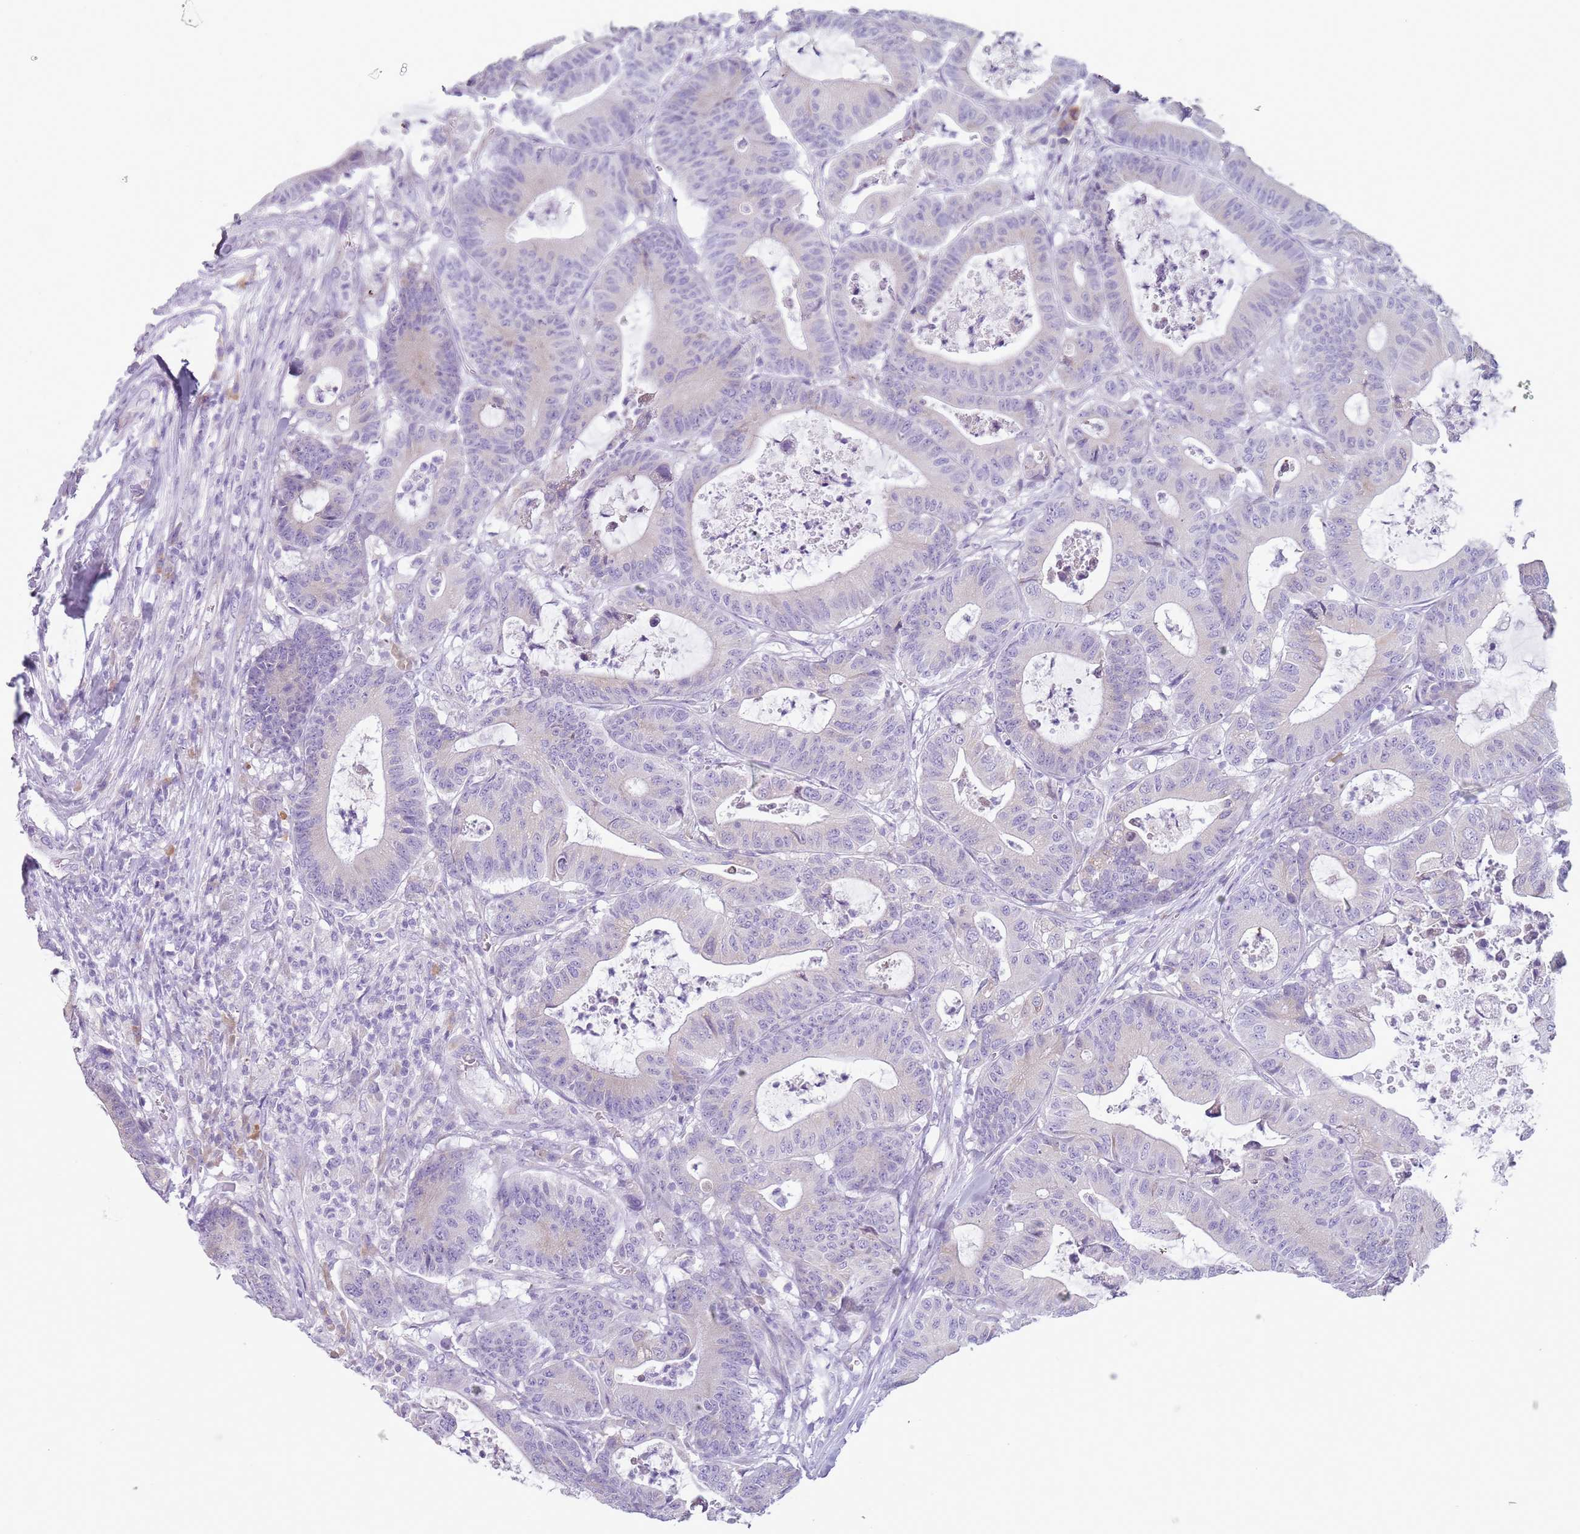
{"staining": {"intensity": "negative", "quantity": "none", "location": "none"}, "tissue": "colorectal cancer", "cell_type": "Tumor cells", "image_type": "cancer", "snomed": [{"axis": "morphology", "description": "Adenocarcinoma, NOS"}, {"axis": "topography", "description": "Colon"}], "caption": "Immunohistochemistry (IHC) photomicrograph of neoplastic tissue: human colorectal adenocarcinoma stained with DAB displays no significant protein expression in tumor cells.", "gene": "HYOU1", "patient": {"sex": "female", "age": 84}}